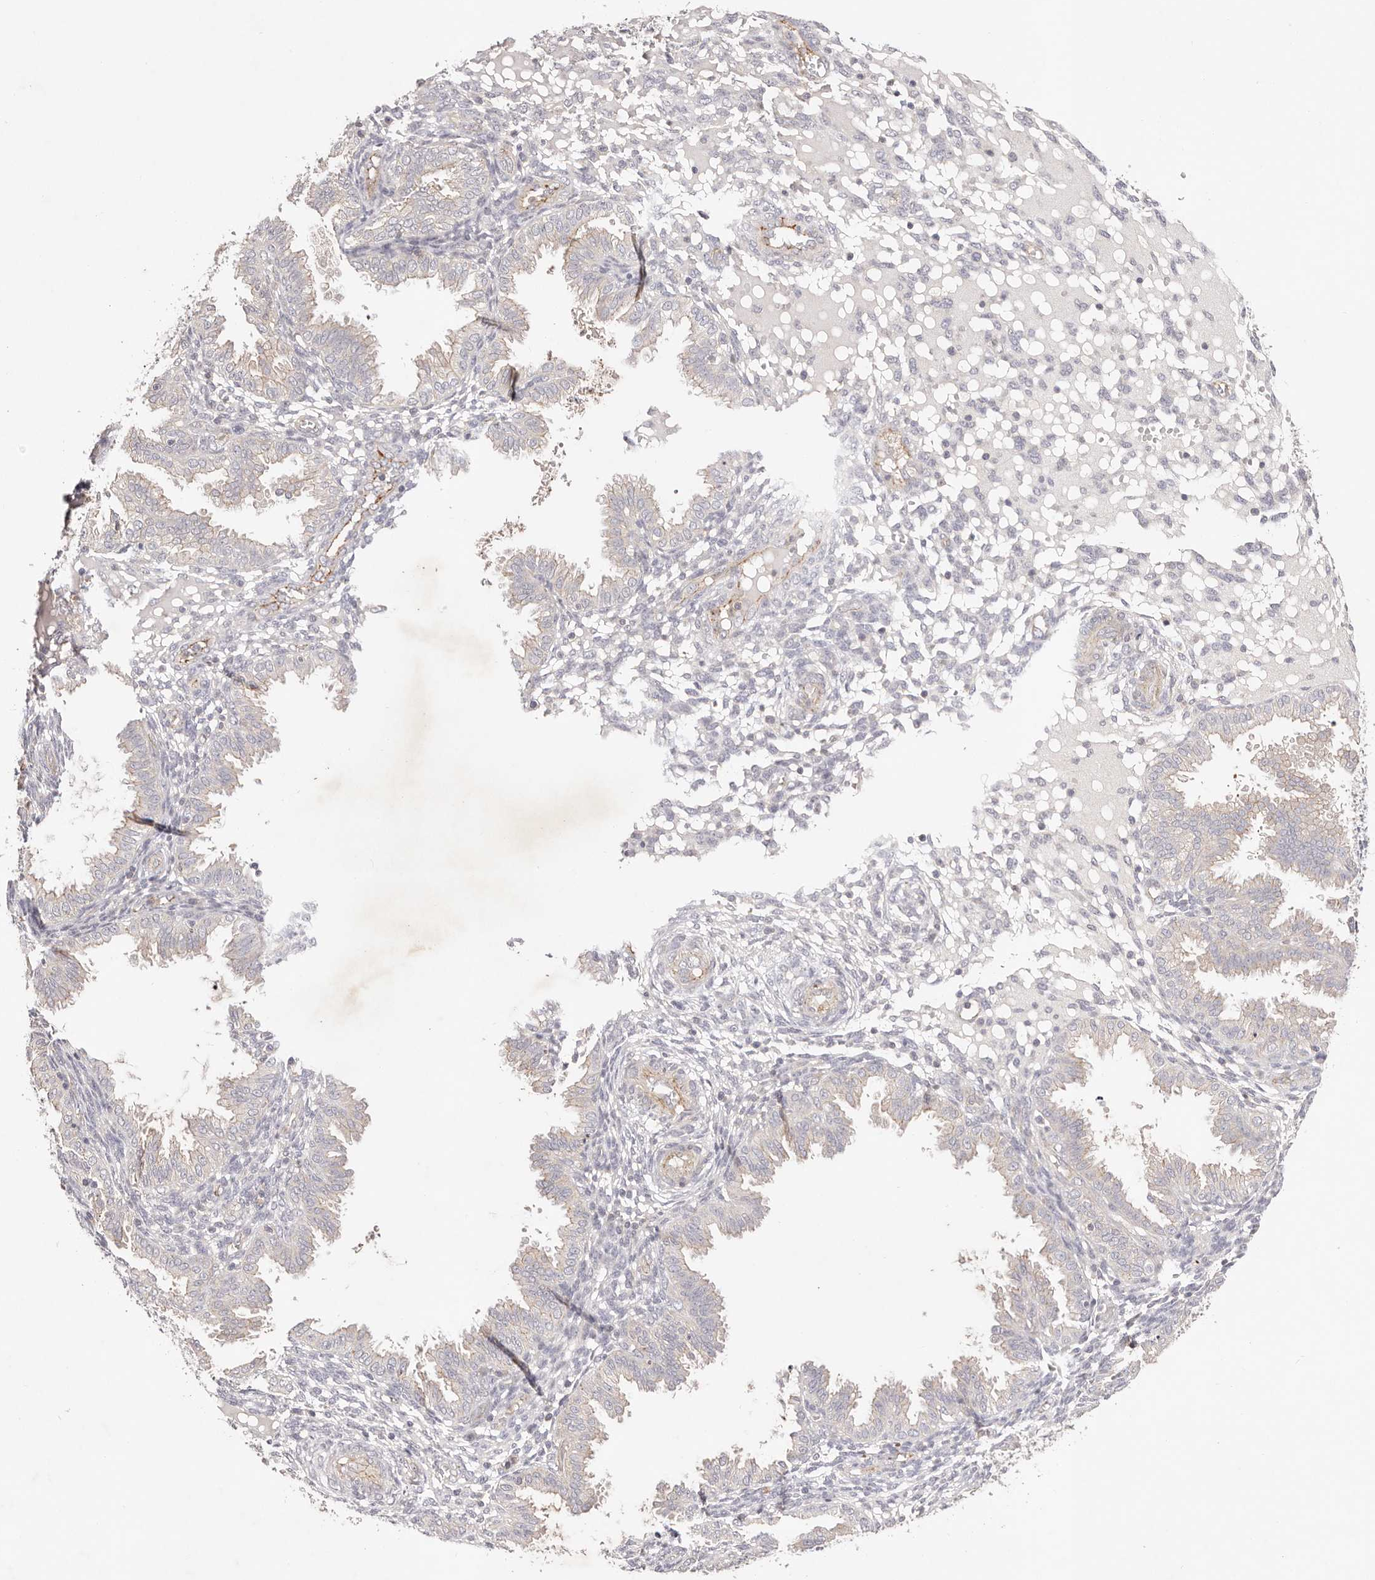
{"staining": {"intensity": "negative", "quantity": "none", "location": "none"}, "tissue": "endometrium", "cell_type": "Cells in endometrial stroma", "image_type": "normal", "snomed": [{"axis": "morphology", "description": "Normal tissue, NOS"}, {"axis": "topography", "description": "Endometrium"}], "caption": "Endometrium stained for a protein using IHC reveals no expression cells in endometrial stroma.", "gene": "SLC35B2", "patient": {"sex": "female", "age": 33}}